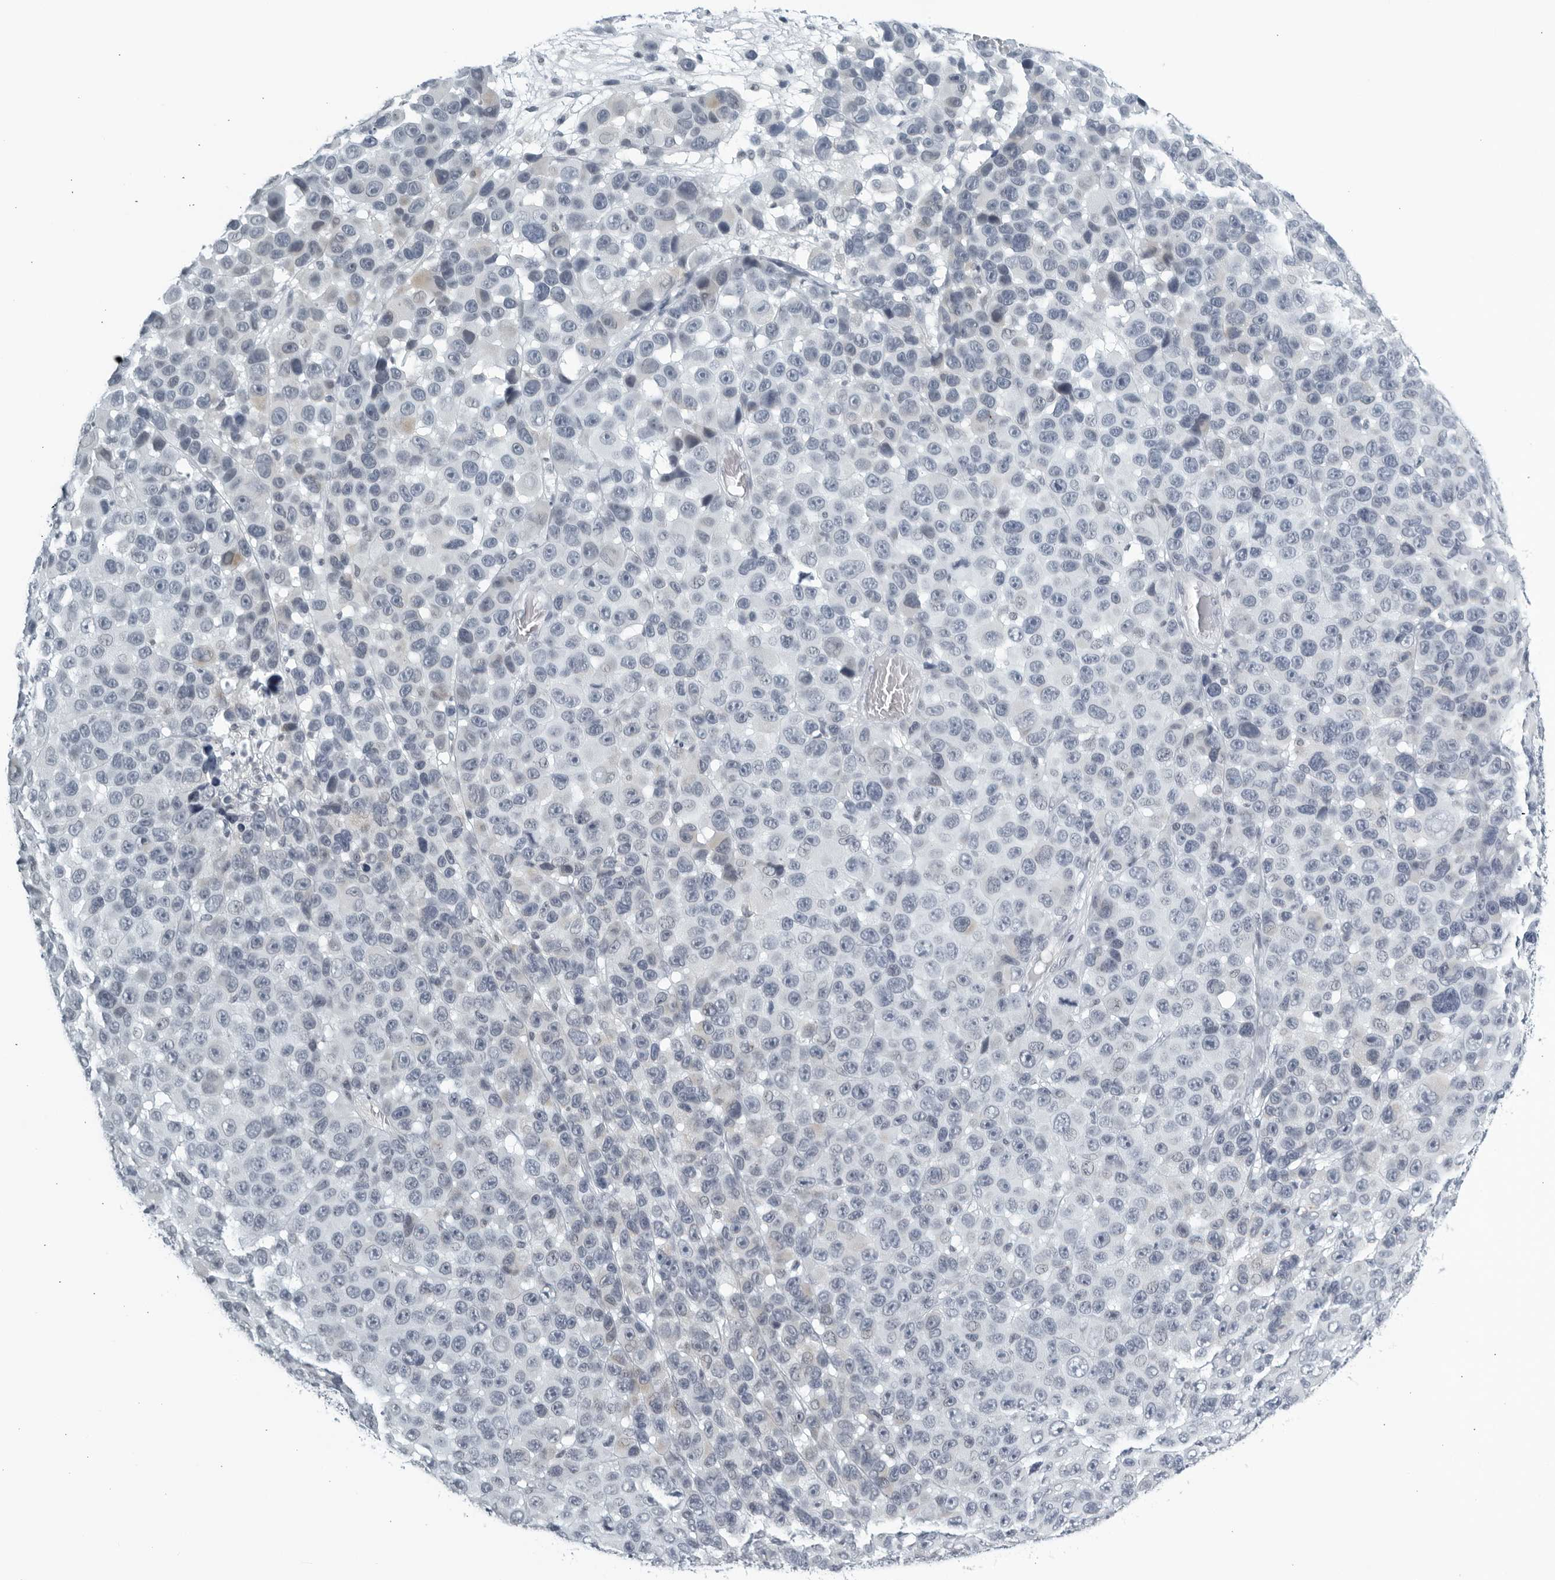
{"staining": {"intensity": "negative", "quantity": "none", "location": "none"}, "tissue": "melanoma", "cell_type": "Tumor cells", "image_type": "cancer", "snomed": [{"axis": "morphology", "description": "Malignant melanoma, NOS"}, {"axis": "topography", "description": "Skin"}], "caption": "Immunohistochemistry (IHC) histopathology image of malignant melanoma stained for a protein (brown), which shows no staining in tumor cells.", "gene": "KLK7", "patient": {"sex": "male", "age": 53}}